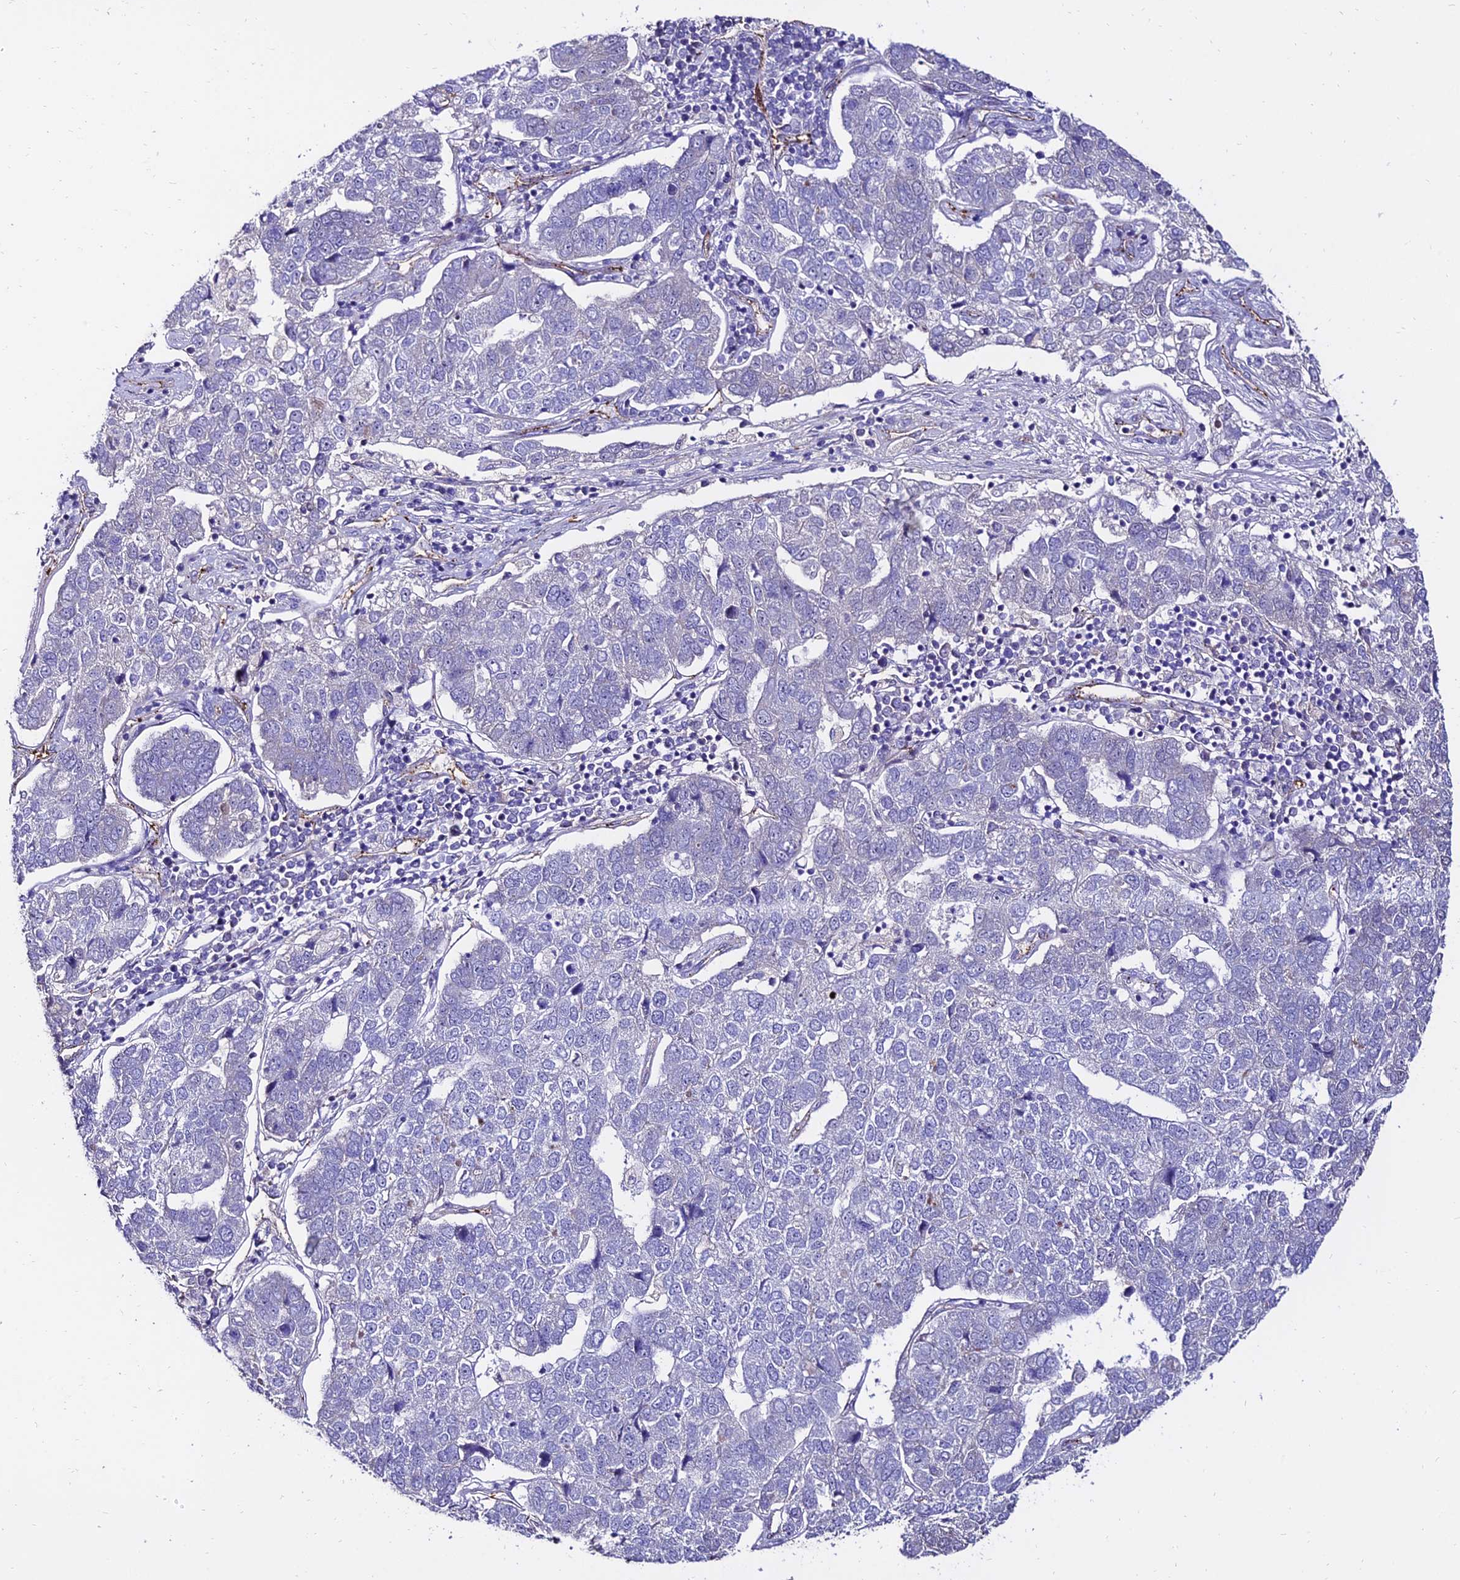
{"staining": {"intensity": "negative", "quantity": "none", "location": "none"}, "tissue": "pancreatic cancer", "cell_type": "Tumor cells", "image_type": "cancer", "snomed": [{"axis": "morphology", "description": "Adenocarcinoma, NOS"}, {"axis": "topography", "description": "Pancreas"}], "caption": "Histopathology image shows no protein staining in tumor cells of adenocarcinoma (pancreatic) tissue. (DAB immunohistochemistry (IHC) visualized using brightfield microscopy, high magnification).", "gene": "ALDH3B2", "patient": {"sex": "female", "age": 61}}